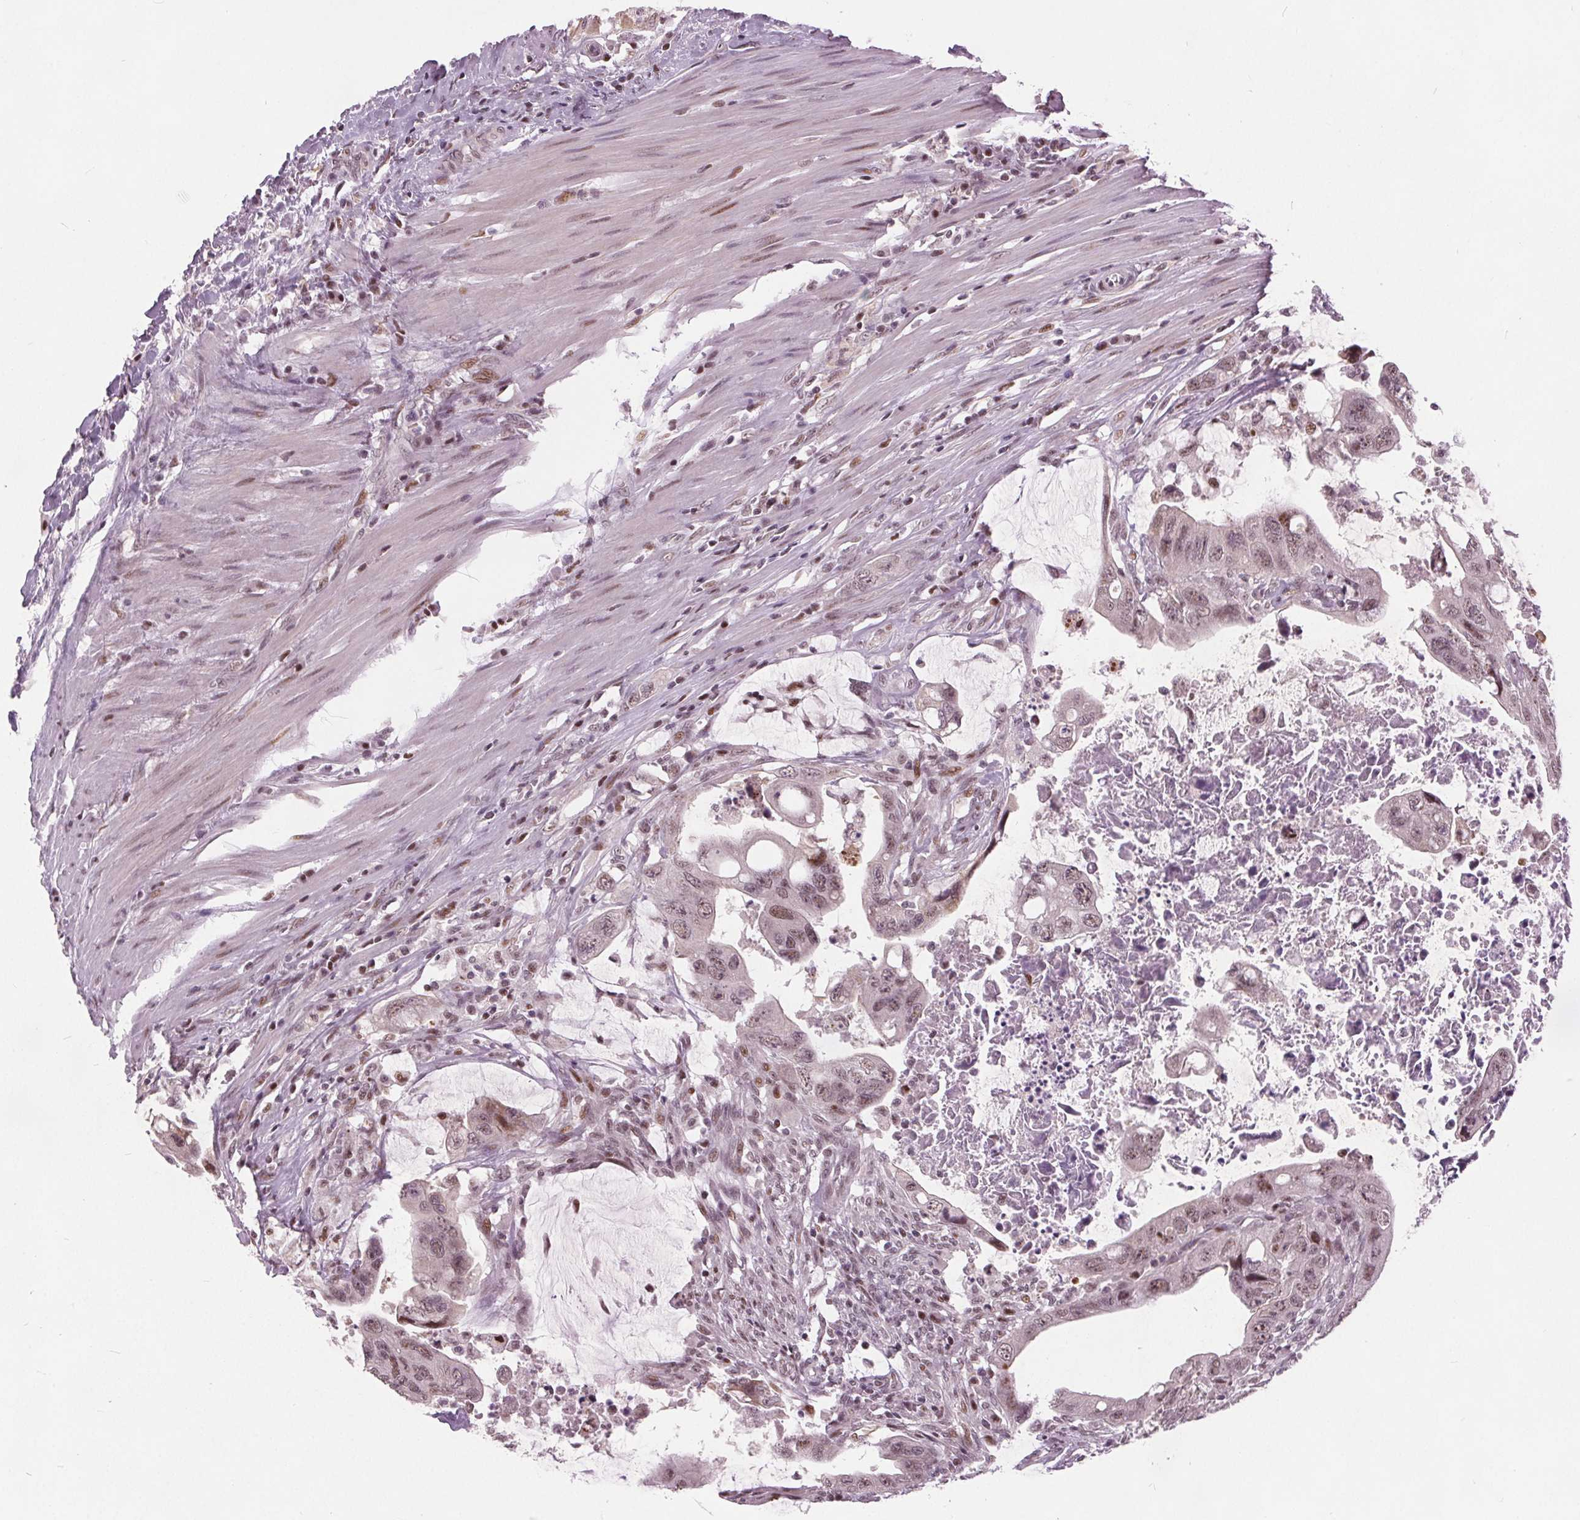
{"staining": {"intensity": "weak", "quantity": ">75%", "location": "nuclear"}, "tissue": "colorectal cancer", "cell_type": "Tumor cells", "image_type": "cancer", "snomed": [{"axis": "morphology", "description": "Adenocarcinoma, NOS"}, {"axis": "topography", "description": "Colon"}], "caption": "Human colorectal adenocarcinoma stained with a brown dye displays weak nuclear positive positivity in about >75% of tumor cells.", "gene": "TTC34", "patient": {"sex": "male", "age": 57}}